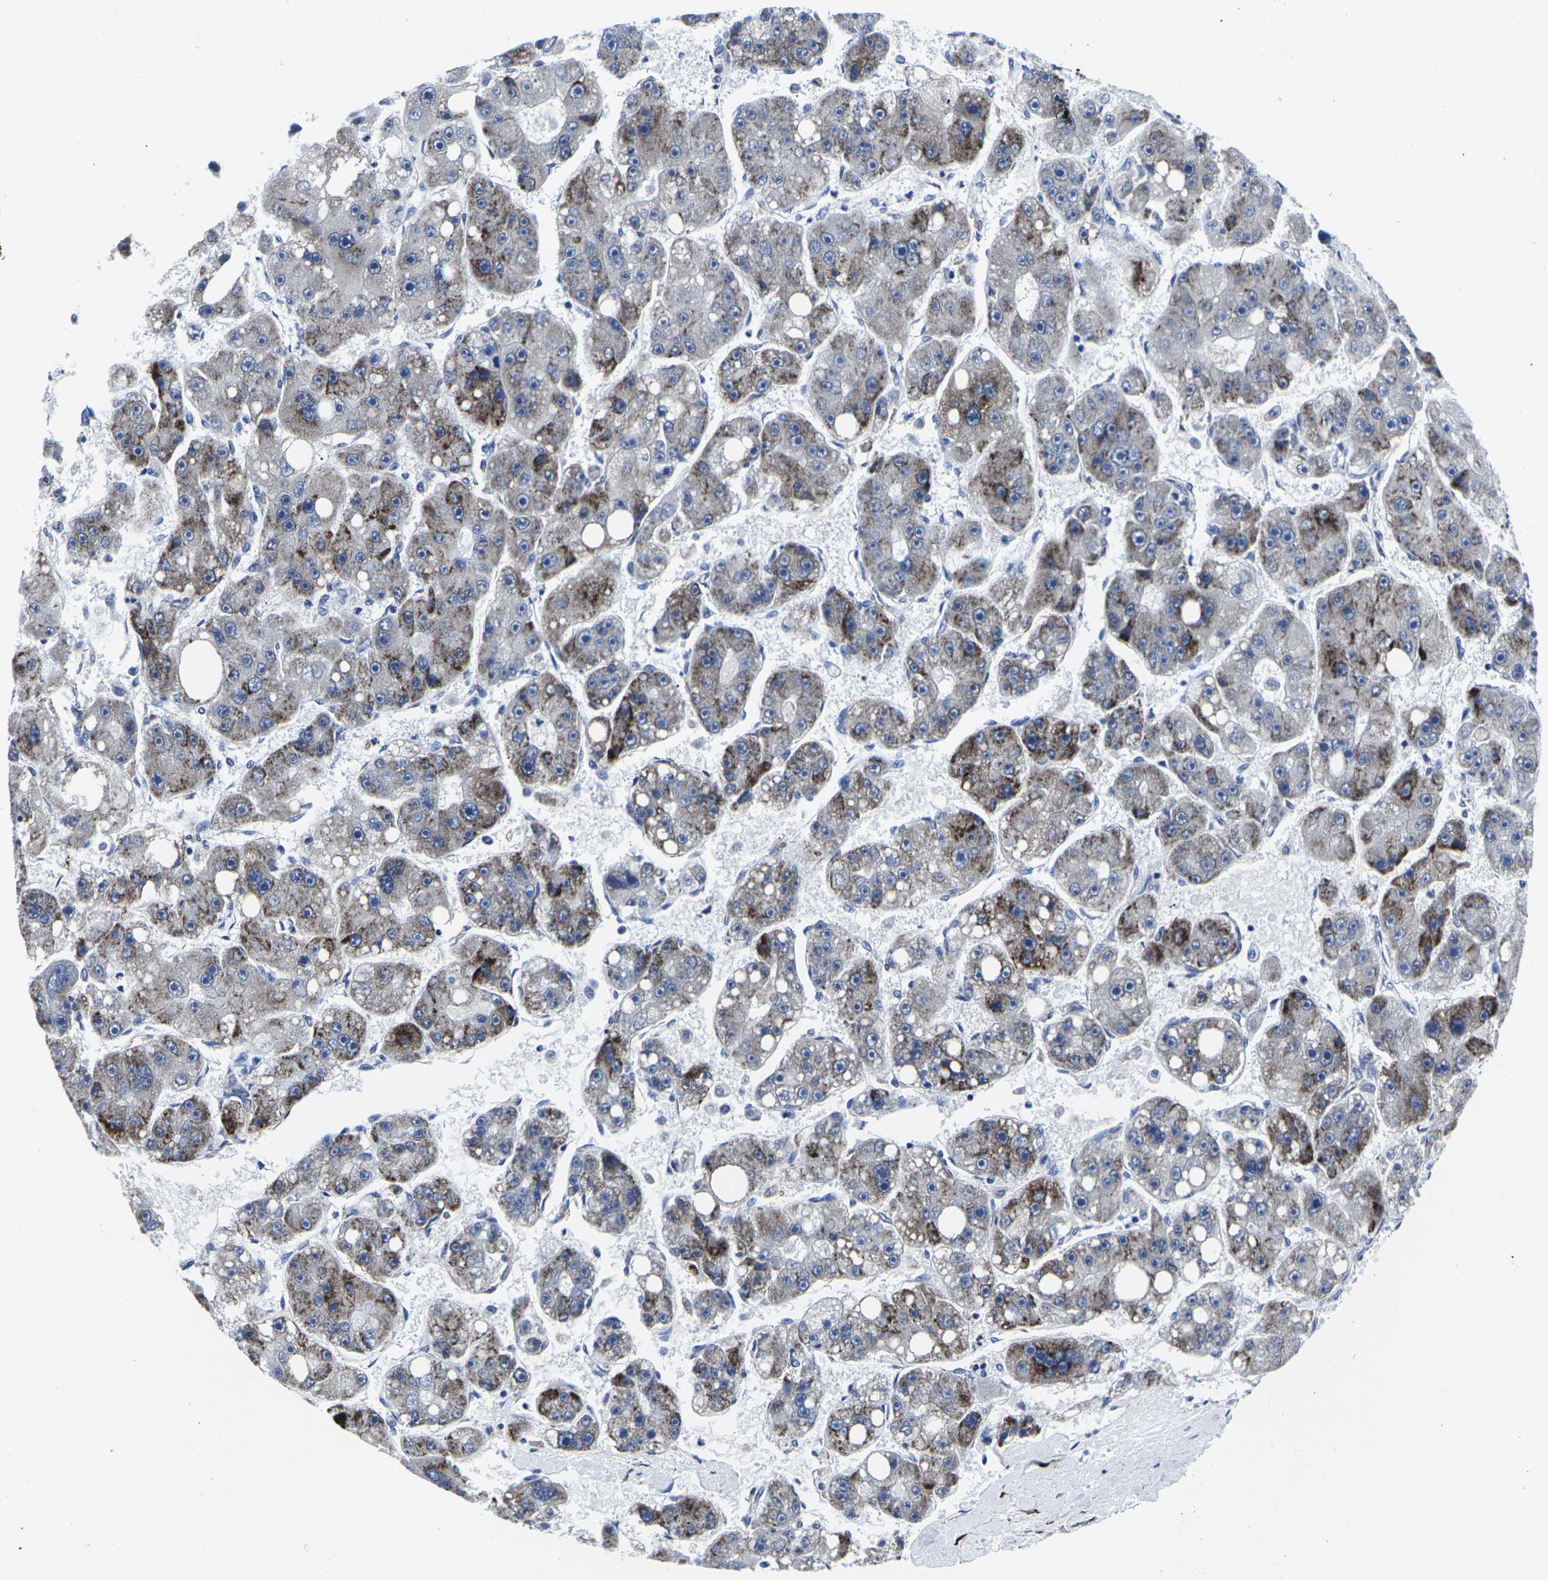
{"staining": {"intensity": "strong", "quantity": "<25%", "location": "cytoplasmic/membranous"}, "tissue": "liver cancer", "cell_type": "Tumor cells", "image_type": "cancer", "snomed": [{"axis": "morphology", "description": "Carcinoma, Hepatocellular, NOS"}, {"axis": "topography", "description": "Liver"}], "caption": "DAB immunohistochemical staining of human liver cancer (hepatocellular carcinoma) reveals strong cytoplasmic/membranous protein expression in approximately <25% of tumor cells.", "gene": "RPN1", "patient": {"sex": "female", "age": 61}}